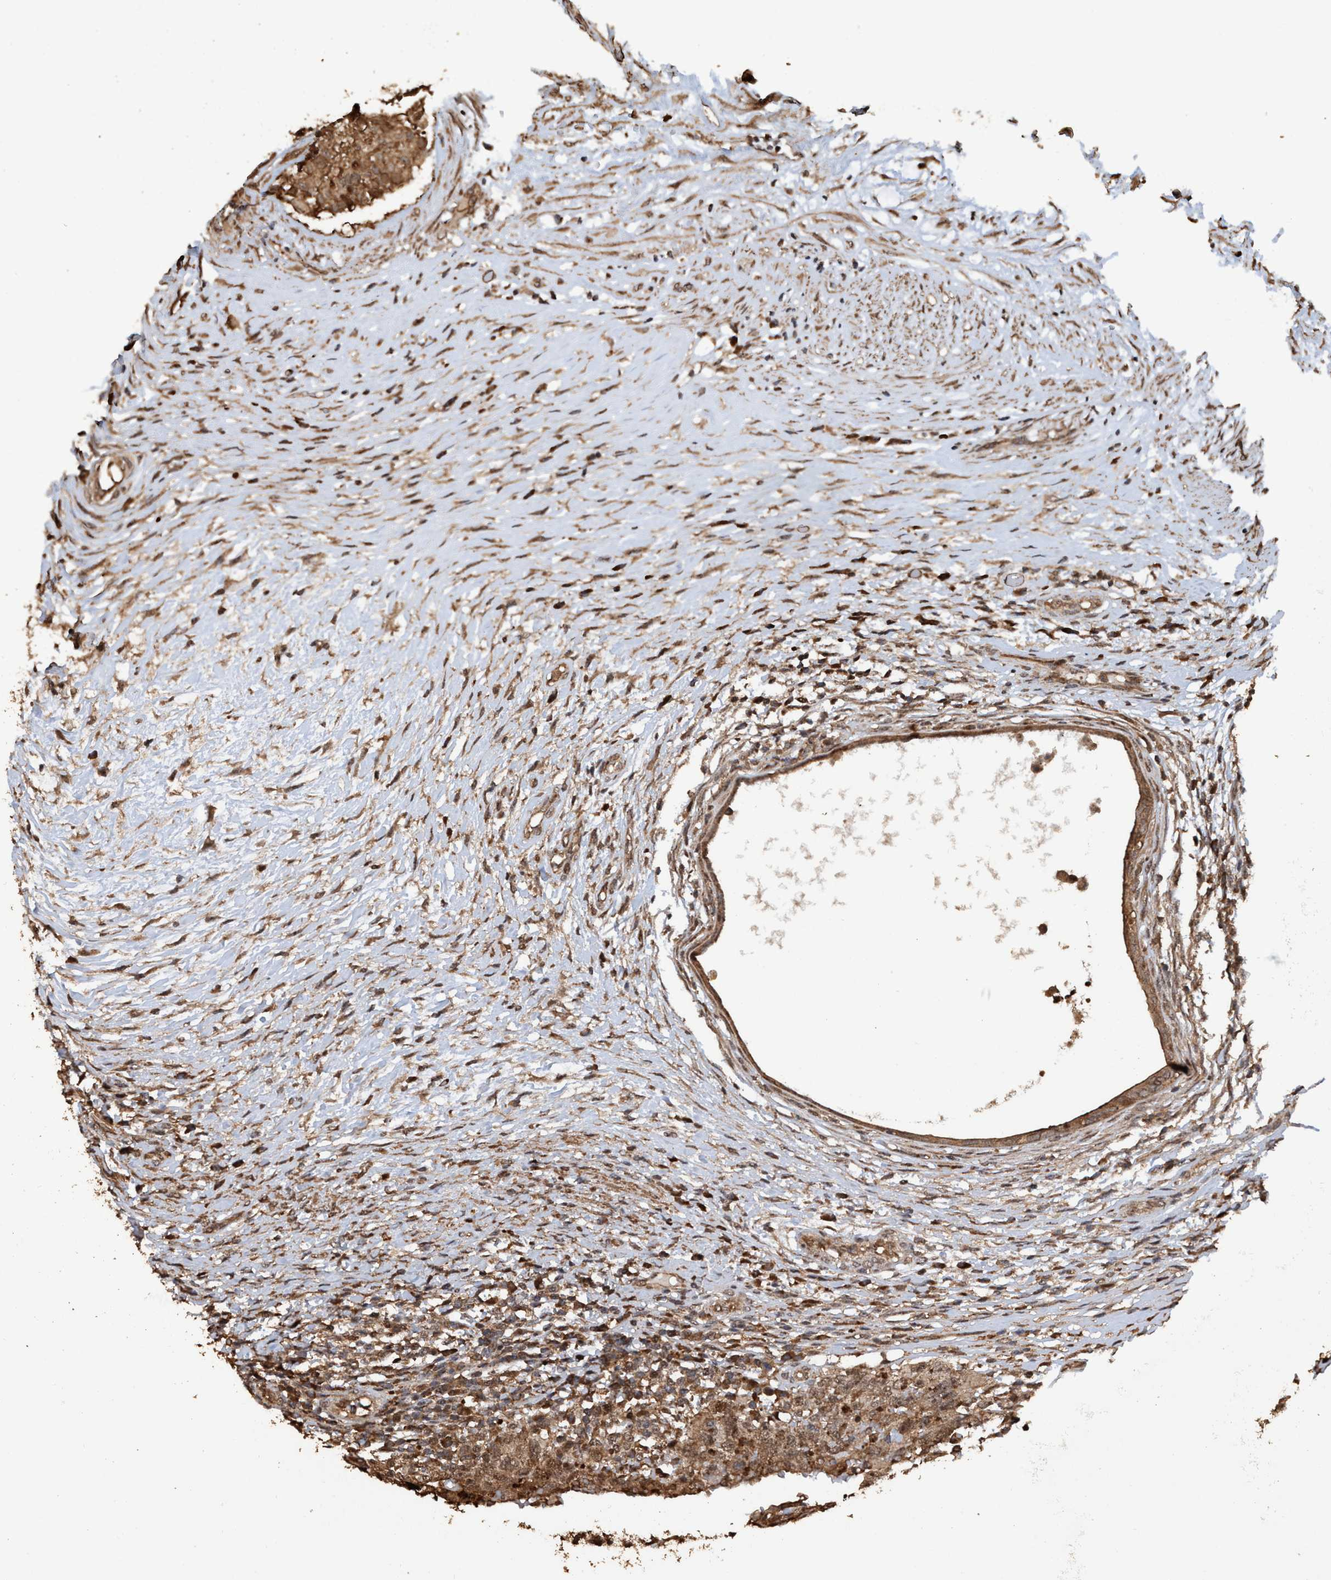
{"staining": {"intensity": "moderate", "quantity": ">75%", "location": "cytoplasmic/membranous,nuclear"}, "tissue": "testis cancer", "cell_type": "Tumor cells", "image_type": "cancer", "snomed": [{"axis": "morphology", "description": "Carcinoma, Embryonal, NOS"}, {"axis": "topography", "description": "Testis"}], "caption": "Immunohistochemistry (IHC) (DAB (3,3'-diaminobenzidine)) staining of embryonal carcinoma (testis) demonstrates moderate cytoplasmic/membranous and nuclear protein positivity in about >75% of tumor cells. (IHC, brightfield microscopy, high magnification).", "gene": "TRPC7", "patient": {"sex": "male", "age": 26}}